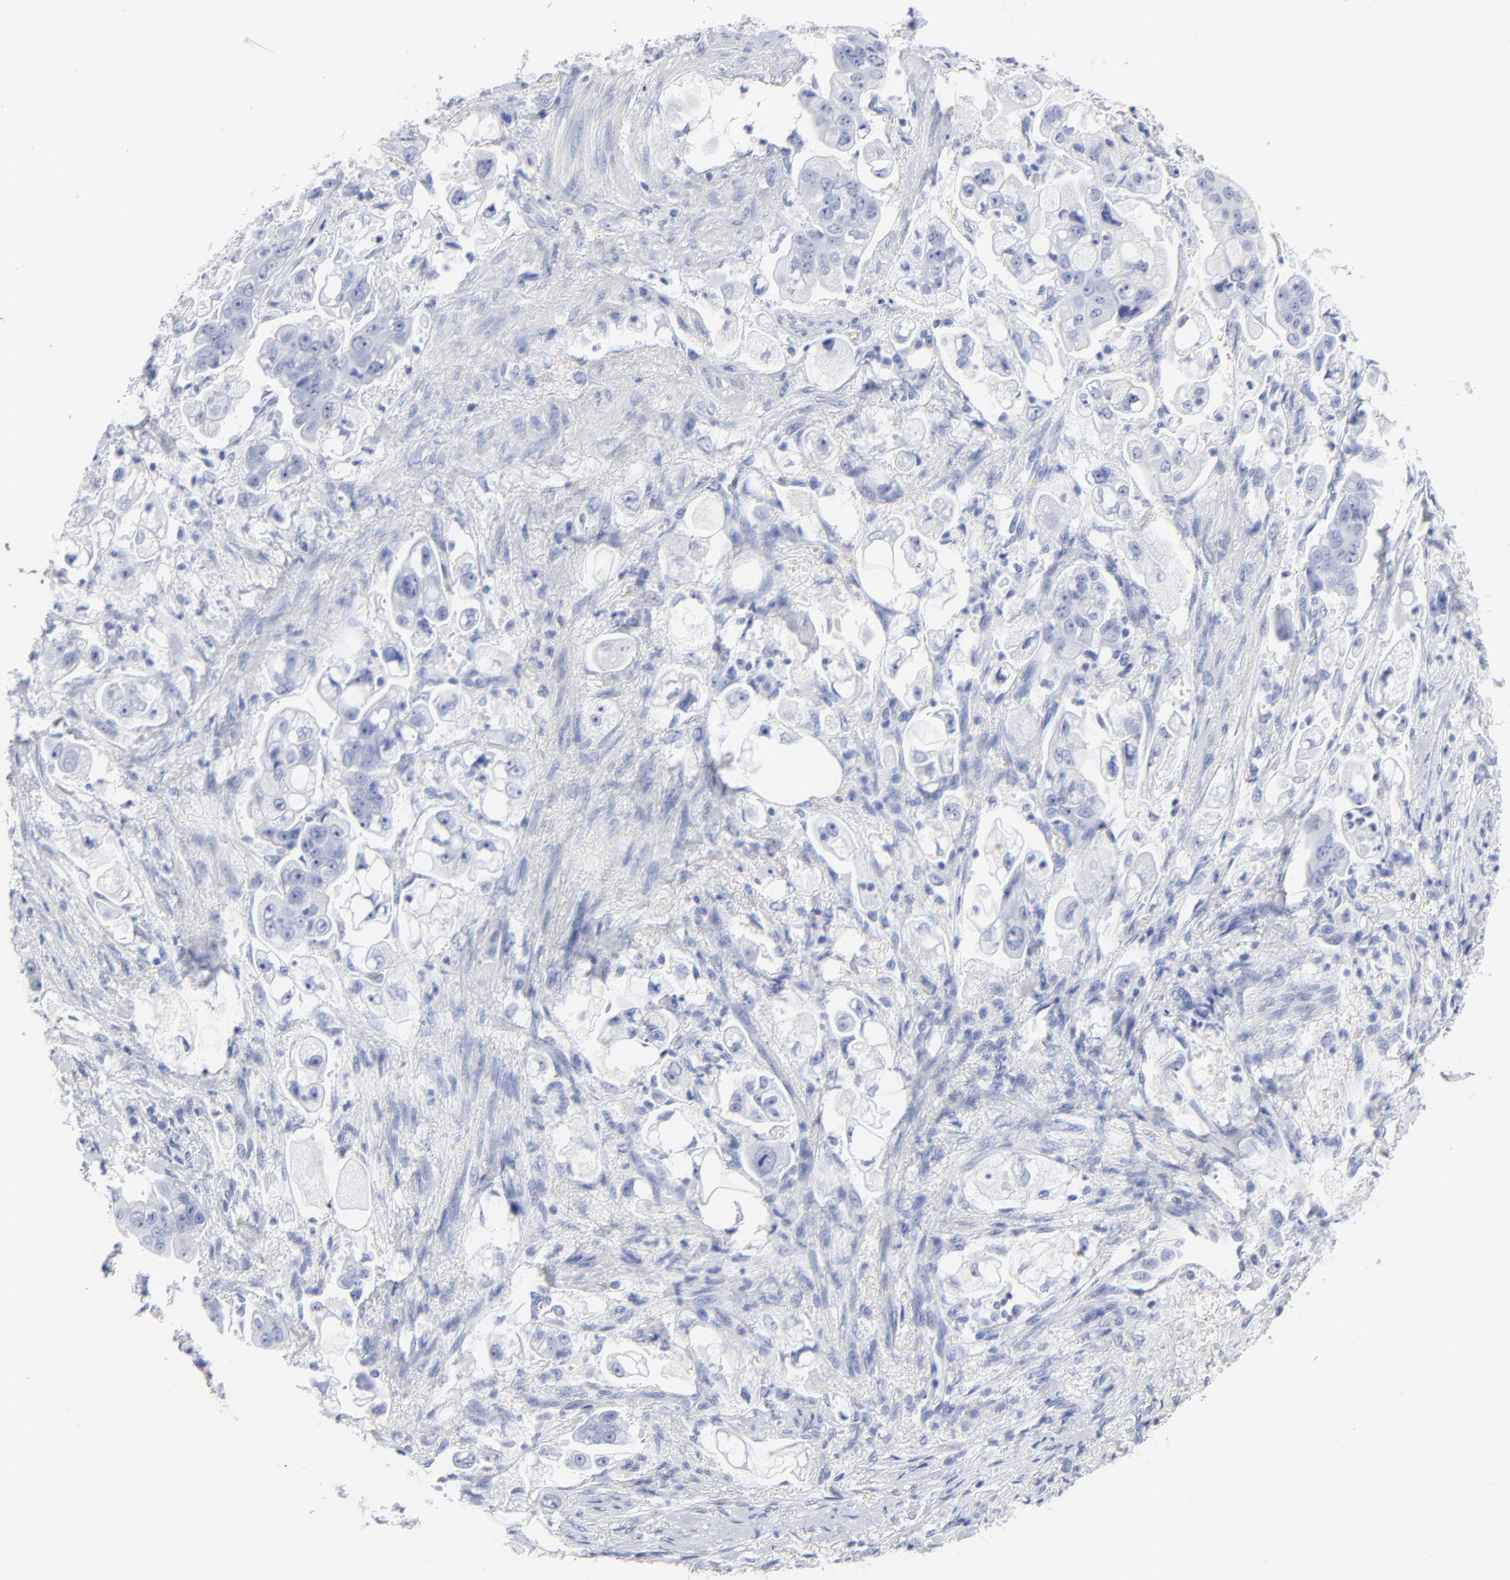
{"staining": {"intensity": "negative", "quantity": "none", "location": "none"}, "tissue": "stomach cancer", "cell_type": "Tumor cells", "image_type": "cancer", "snomed": [{"axis": "morphology", "description": "Adenocarcinoma, NOS"}, {"axis": "topography", "description": "Stomach"}], "caption": "This is an IHC histopathology image of human stomach adenocarcinoma. There is no positivity in tumor cells.", "gene": "ACY1", "patient": {"sex": "male", "age": 62}}